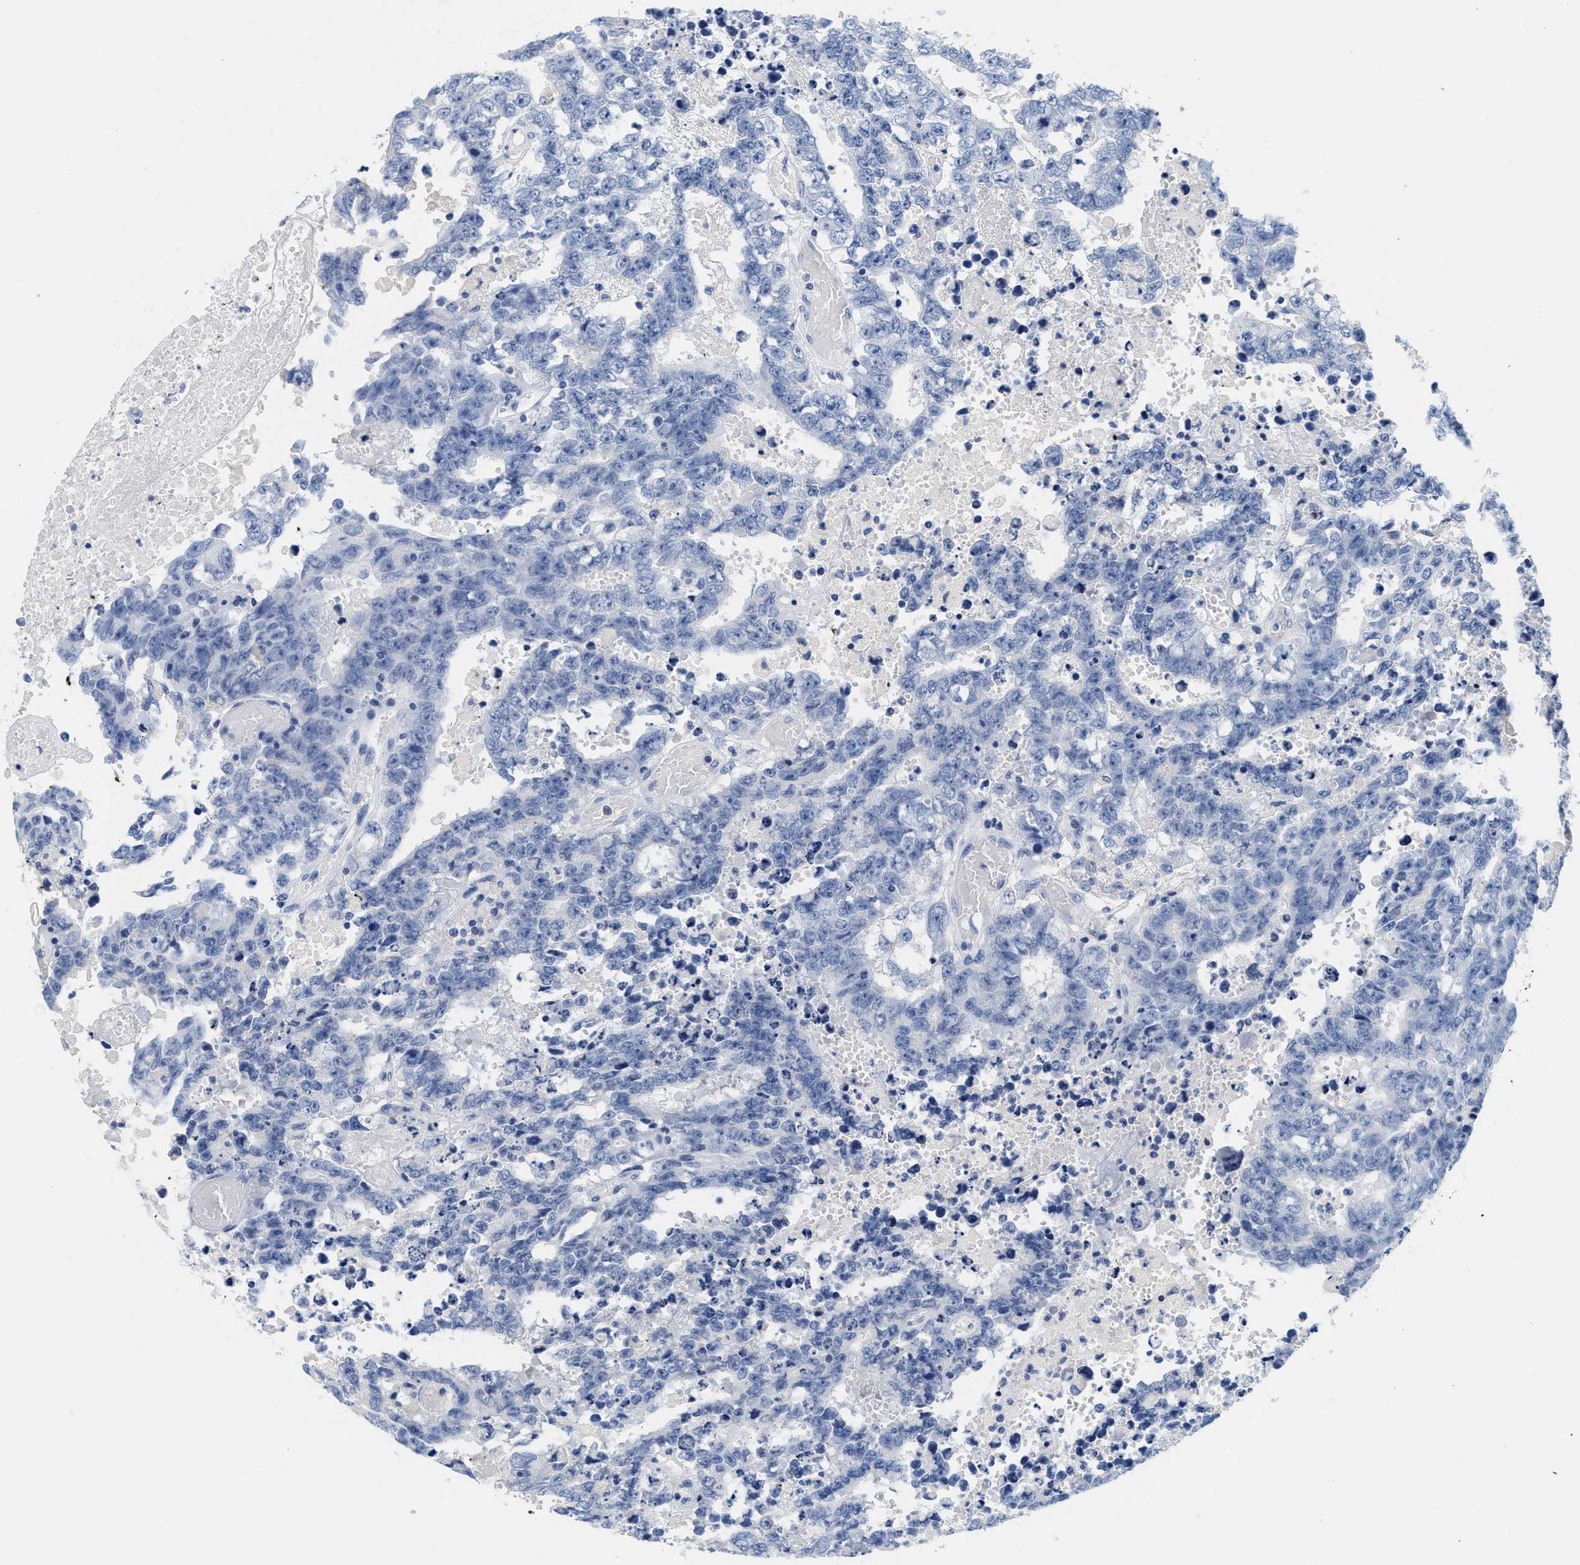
{"staining": {"intensity": "negative", "quantity": "none", "location": "none"}, "tissue": "testis cancer", "cell_type": "Tumor cells", "image_type": "cancer", "snomed": [{"axis": "morphology", "description": "Carcinoma, Embryonal, NOS"}, {"axis": "topography", "description": "Testis"}], "caption": "Human embryonal carcinoma (testis) stained for a protein using immunohistochemistry (IHC) exhibits no expression in tumor cells.", "gene": "TTC3", "patient": {"sex": "male", "age": 25}}